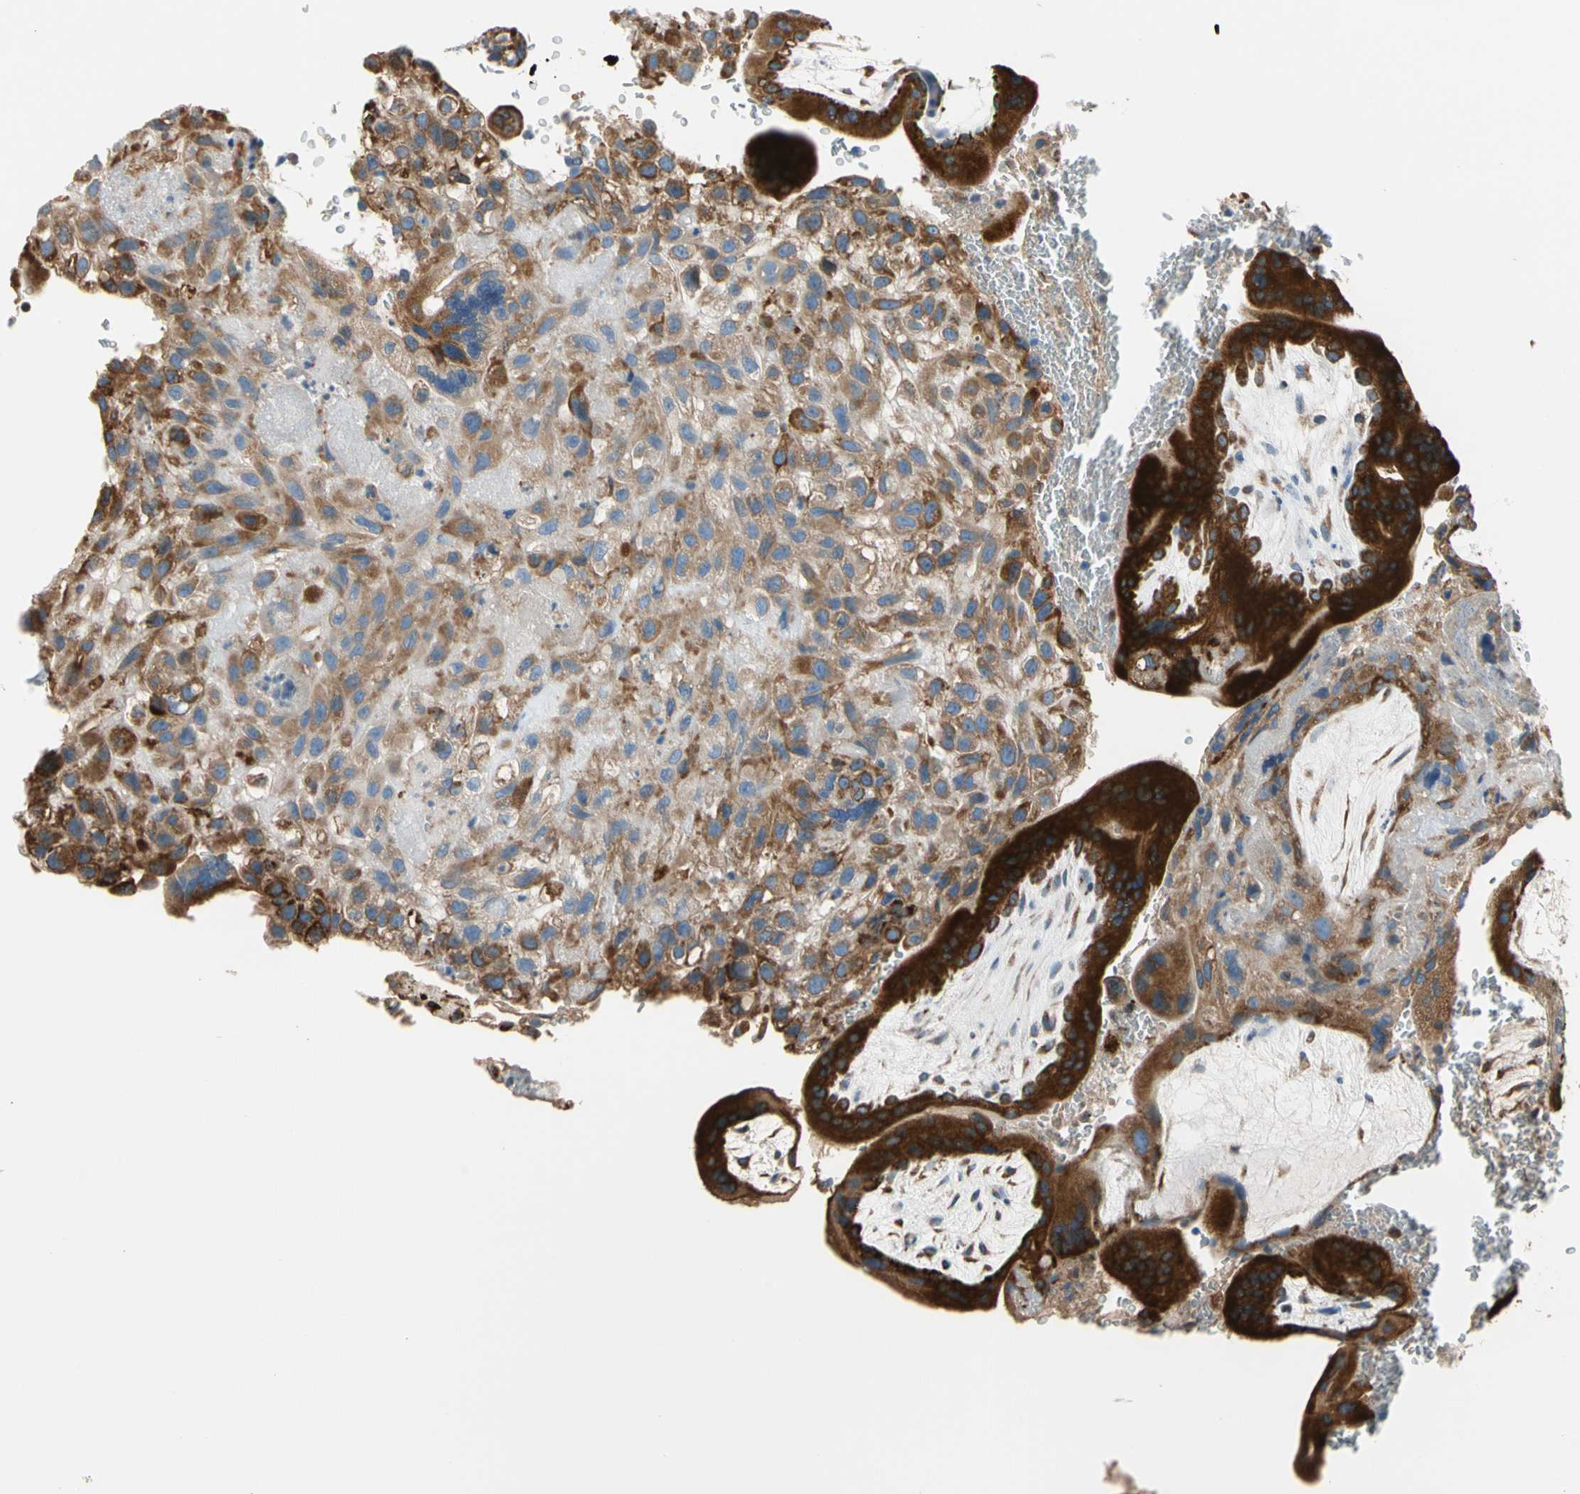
{"staining": {"intensity": "moderate", "quantity": ">75%", "location": "cytoplasmic/membranous"}, "tissue": "placenta", "cell_type": "Decidual cells", "image_type": "normal", "snomed": [{"axis": "morphology", "description": "Normal tissue, NOS"}, {"axis": "topography", "description": "Placenta"}], "caption": "Protein expression analysis of benign placenta reveals moderate cytoplasmic/membranous positivity in approximately >75% of decidual cells.", "gene": "LRPAP1", "patient": {"sex": "female", "age": 35}}